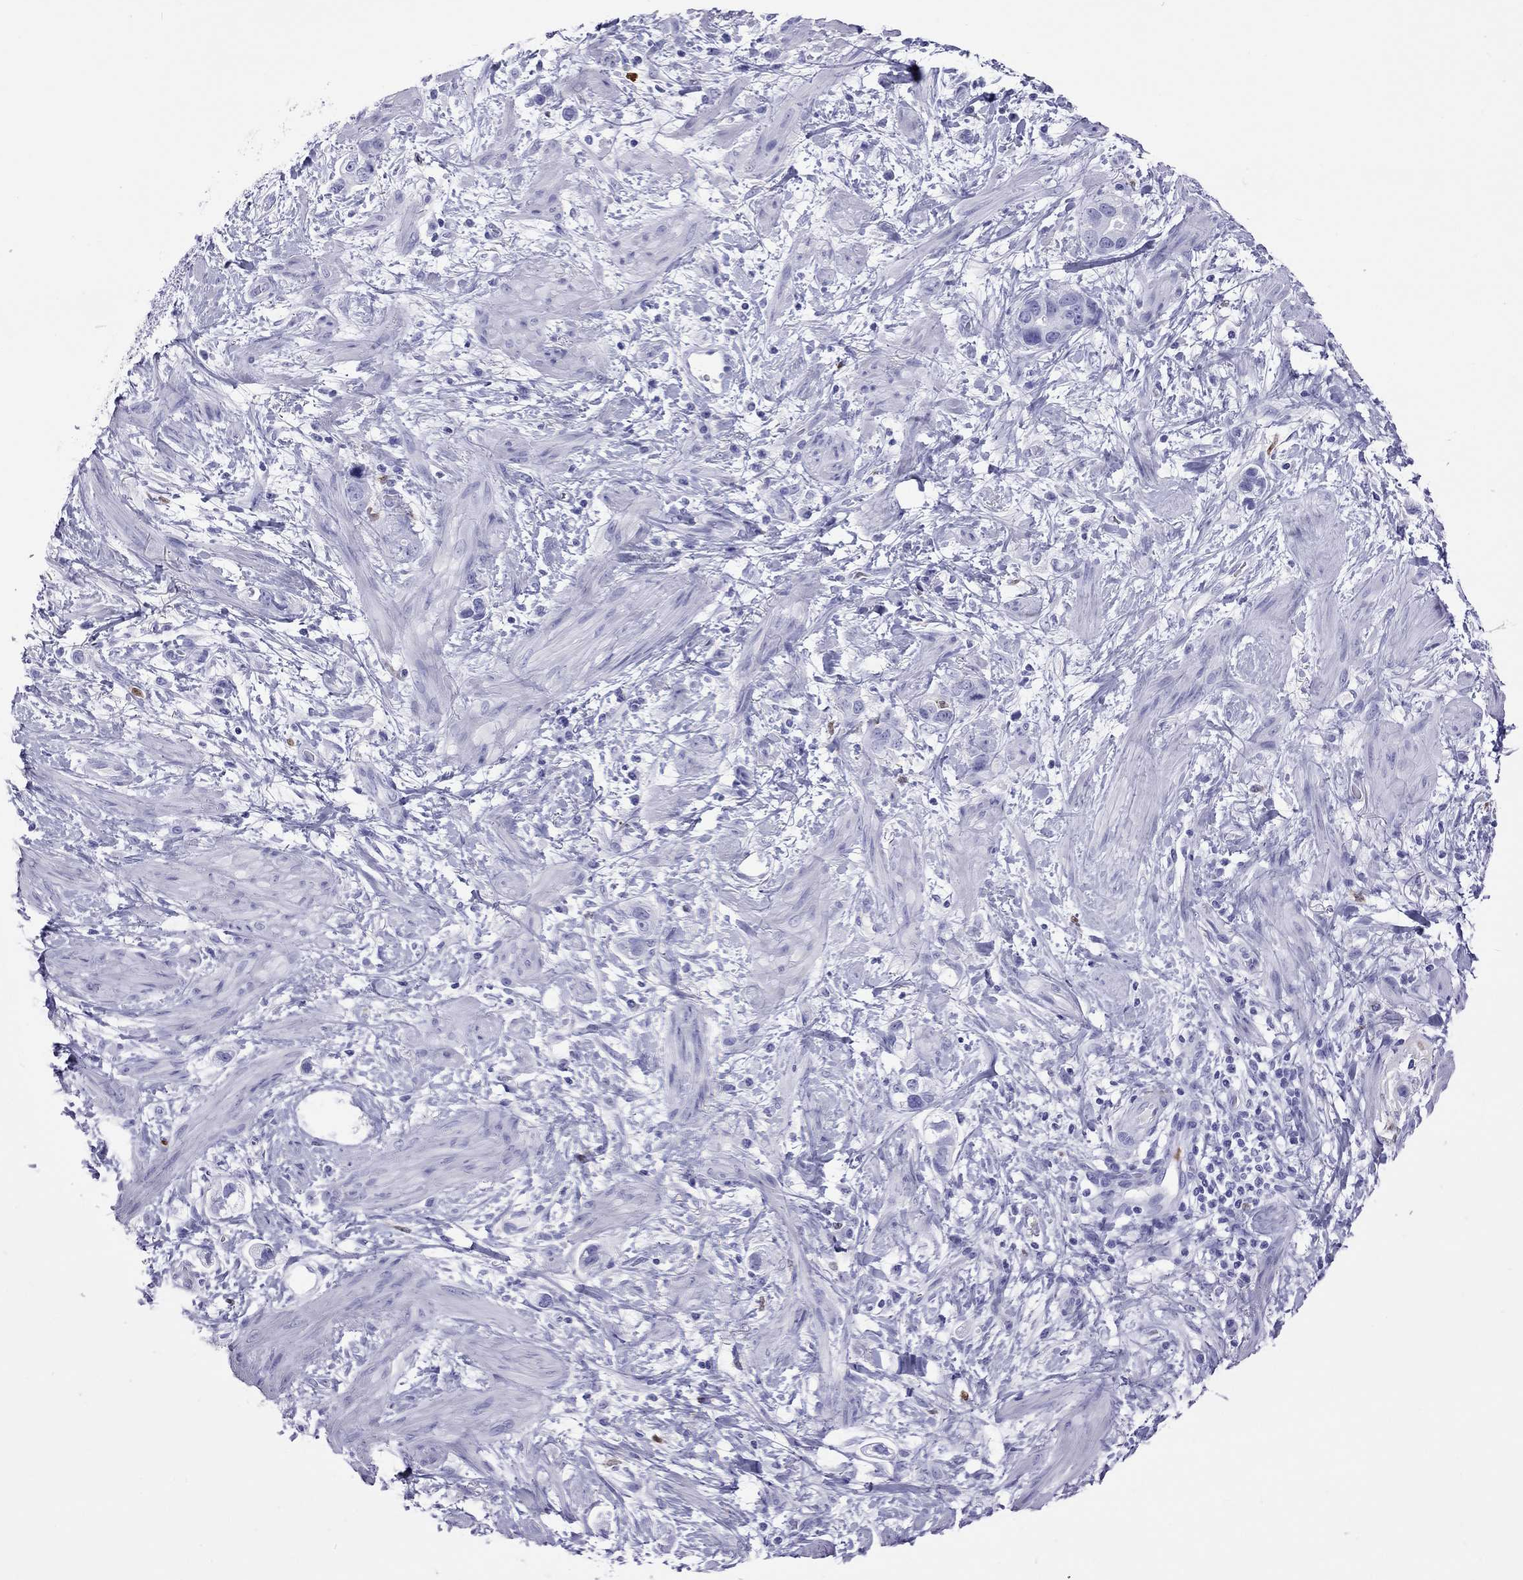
{"staining": {"intensity": "negative", "quantity": "none", "location": "none"}, "tissue": "stomach cancer", "cell_type": "Tumor cells", "image_type": "cancer", "snomed": [{"axis": "morphology", "description": "Adenocarcinoma, NOS"}, {"axis": "topography", "description": "Stomach, lower"}], "caption": "High power microscopy image of an IHC histopathology image of stomach adenocarcinoma, revealing no significant positivity in tumor cells.", "gene": "SLAMF1", "patient": {"sex": "female", "age": 93}}